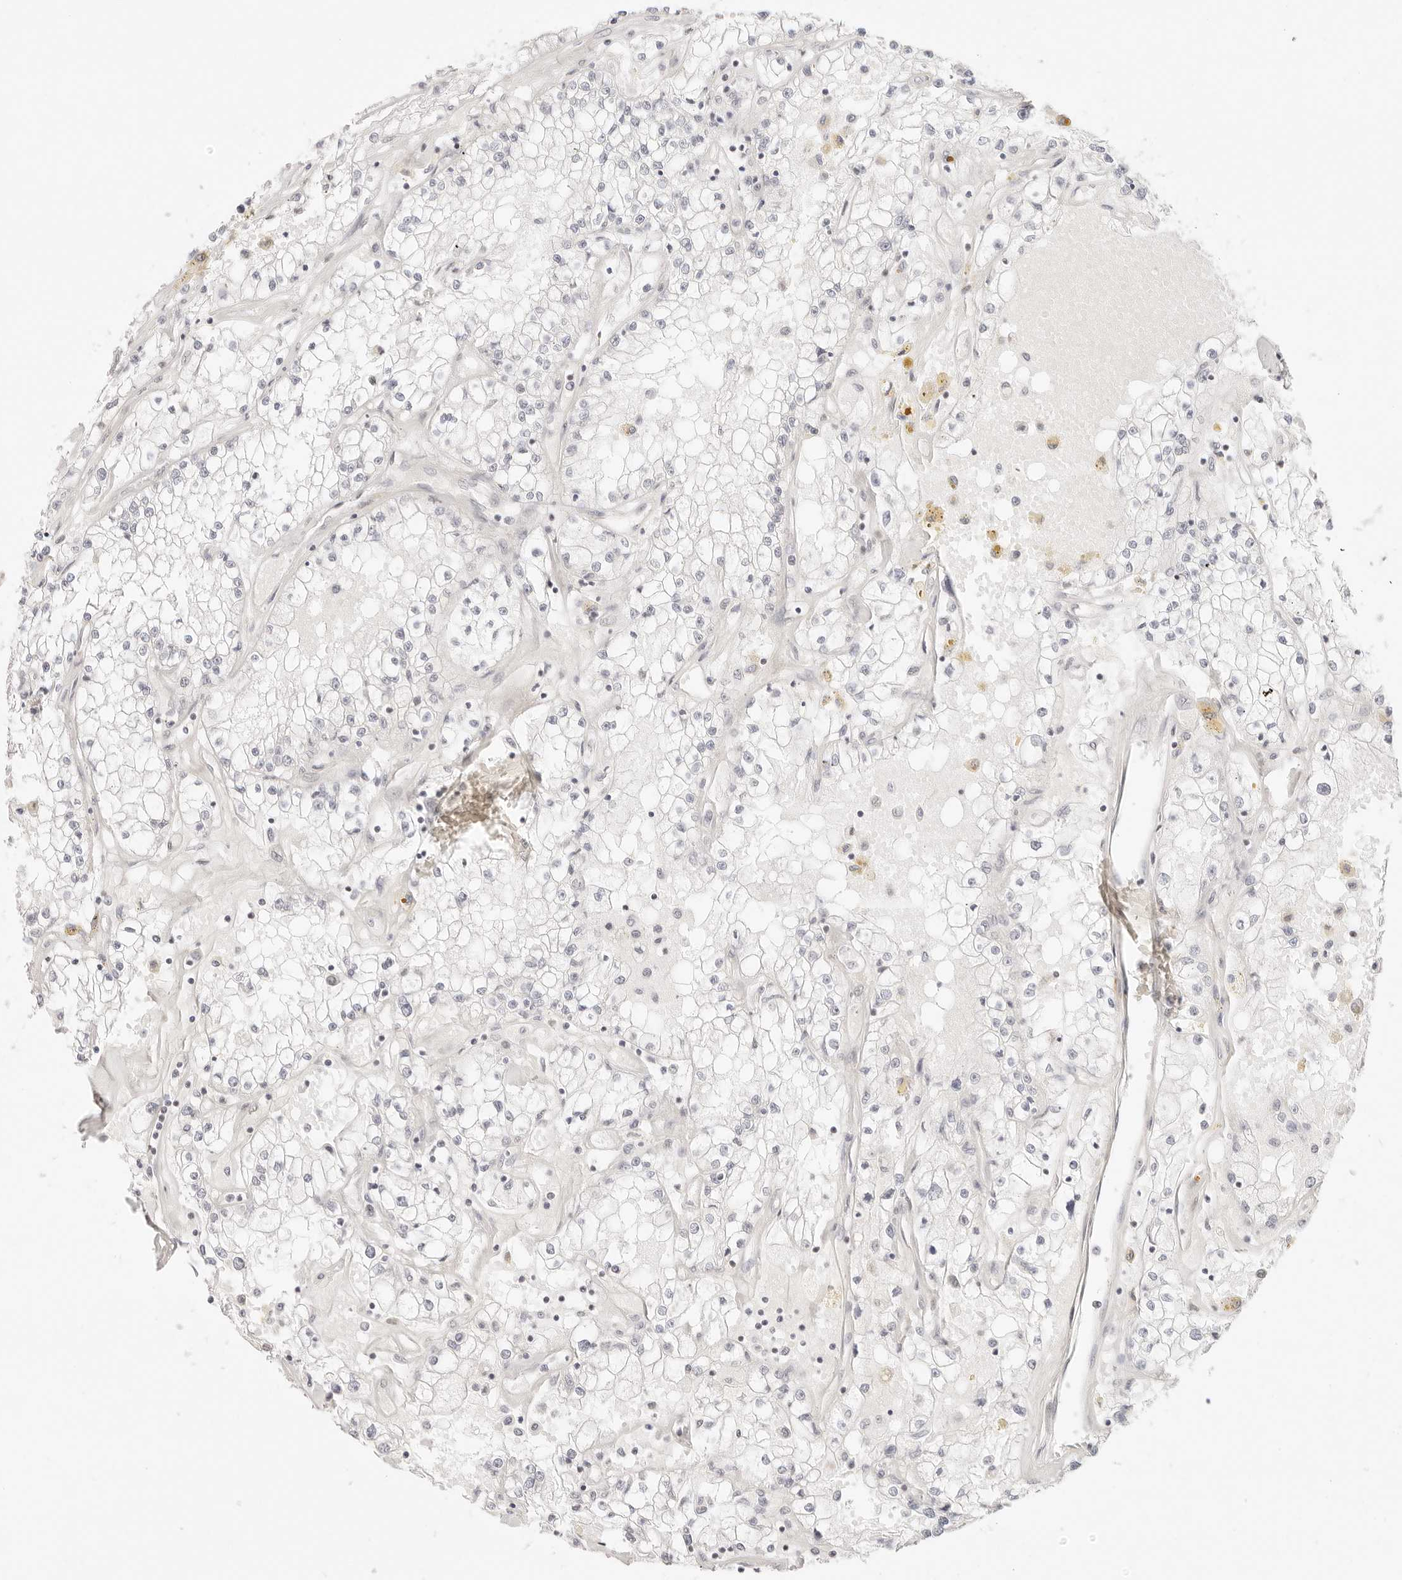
{"staining": {"intensity": "negative", "quantity": "none", "location": "none"}, "tissue": "renal cancer", "cell_type": "Tumor cells", "image_type": "cancer", "snomed": [{"axis": "morphology", "description": "Adenocarcinoma, NOS"}, {"axis": "topography", "description": "Kidney"}], "caption": "There is no significant expression in tumor cells of renal adenocarcinoma.", "gene": "ZC3H11A", "patient": {"sex": "male", "age": 56}}